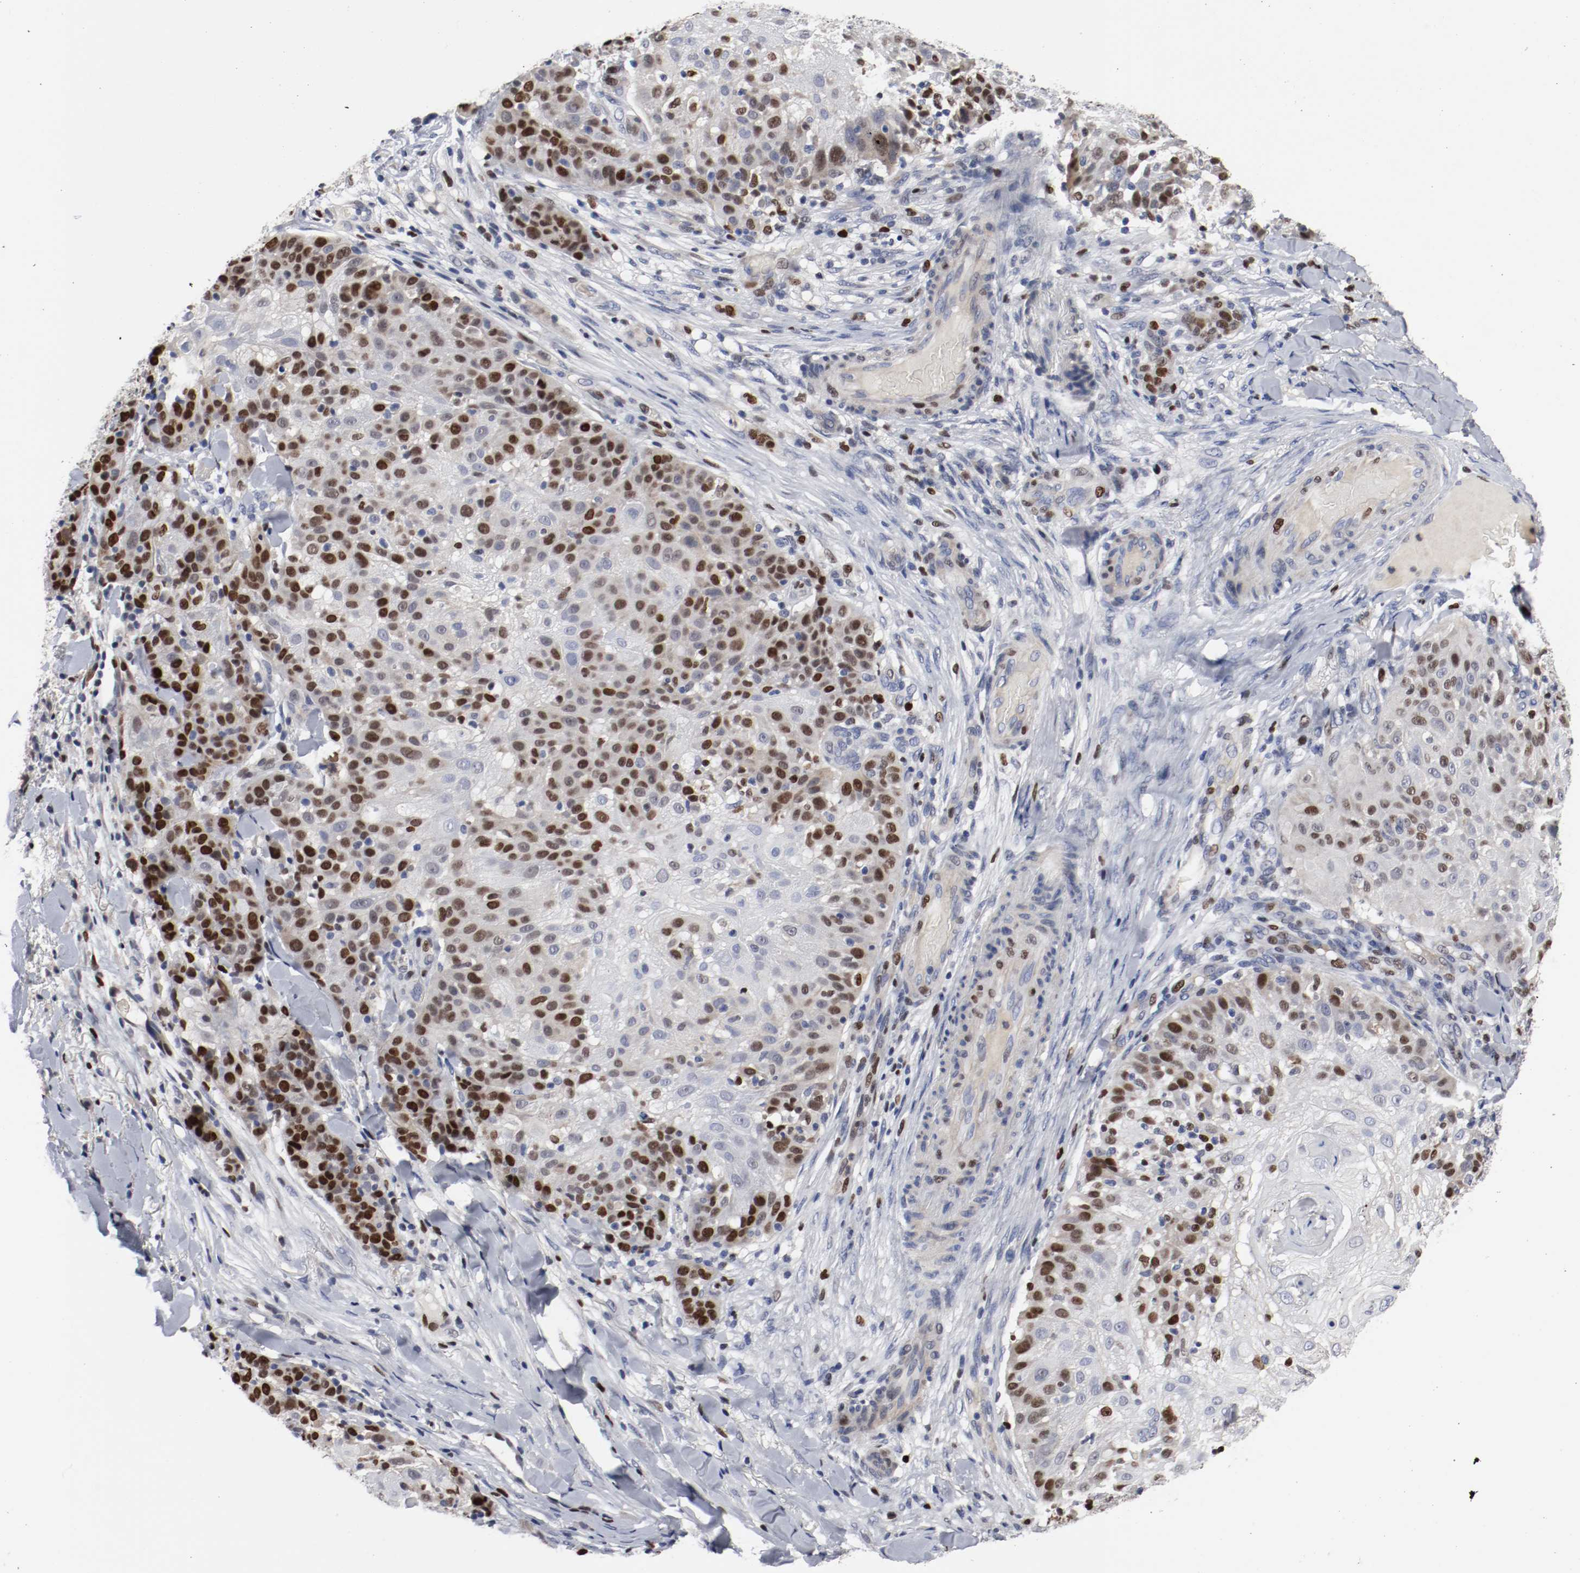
{"staining": {"intensity": "moderate", "quantity": "25%-75%", "location": "nuclear"}, "tissue": "skin cancer", "cell_type": "Tumor cells", "image_type": "cancer", "snomed": [{"axis": "morphology", "description": "Normal tissue, NOS"}, {"axis": "morphology", "description": "Squamous cell carcinoma, NOS"}, {"axis": "topography", "description": "Skin"}], "caption": "Immunohistochemistry (IHC) (DAB (3,3'-diaminobenzidine)) staining of skin cancer reveals moderate nuclear protein staining in approximately 25%-75% of tumor cells.", "gene": "MCM6", "patient": {"sex": "female", "age": 83}}